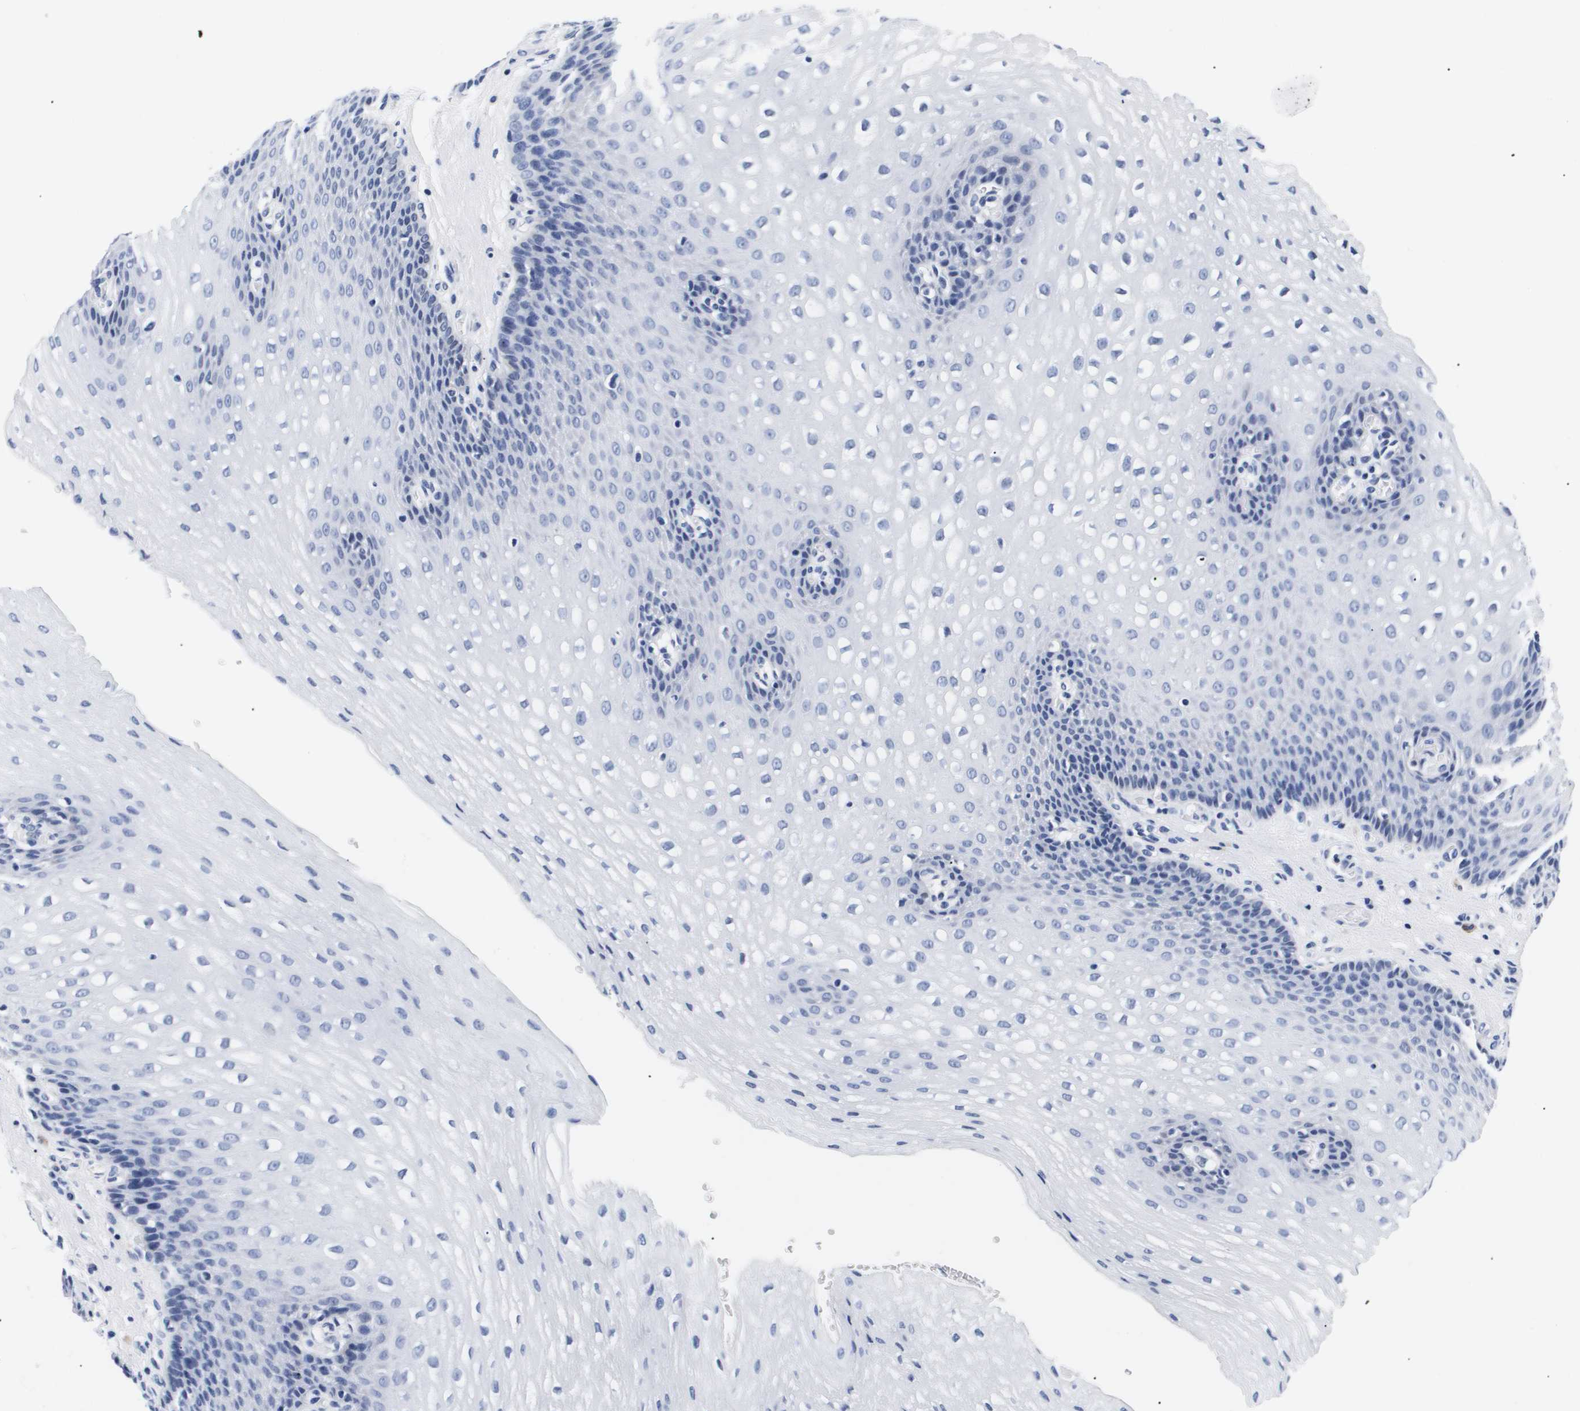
{"staining": {"intensity": "negative", "quantity": "none", "location": "none"}, "tissue": "esophagus", "cell_type": "Squamous epithelial cells", "image_type": "normal", "snomed": [{"axis": "morphology", "description": "Normal tissue, NOS"}, {"axis": "topography", "description": "Esophagus"}], "caption": "Immunohistochemistry (IHC) histopathology image of normal esophagus: esophagus stained with DAB displays no significant protein staining in squamous epithelial cells. The staining was performed using DAB to visualize the protein expression in brown, while the nuclei were stained in blue with hematoxylin (Magnification: 20x).", "gene": "SHD", "patient": {"sex": "male", "age": 48}}